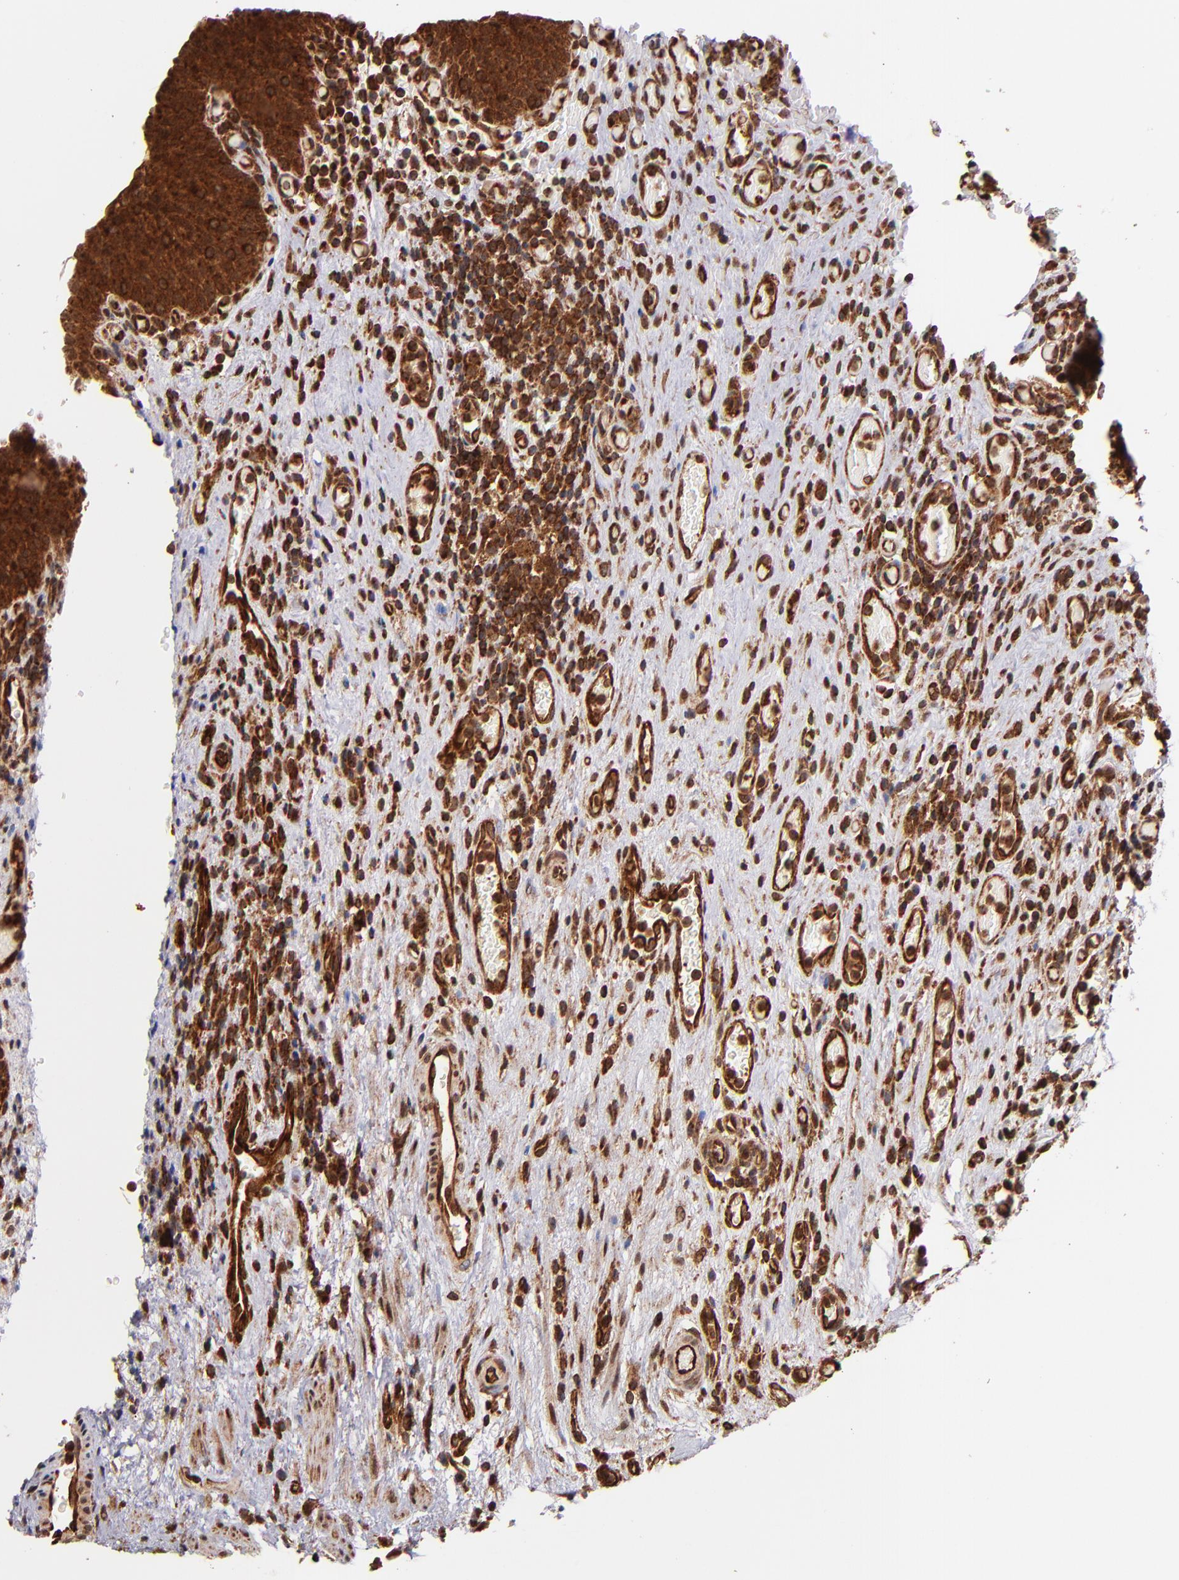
{"staining": {"intensity": "strong", "quantity": ">75%", "location": "cytoplasmic/membranous,nuclear"}, "tissue": "urinary bladder", "cell_type": "Urothelial cells", "image_type": "normal", "snomed": [{"axis": "morphology", "description": "Normal tissue, NOS"}, {"axis": "morphology", "description": "Urothelial carcinoma, High grade"}, {"axis": "topography", "description": "Urinary bladder"}], "caption": "An immunohistochemistry (IHC) micrograph of benign tissue is shown. Protein staining in brown shows strong cytoplasmic/membranous,nuclear positivity in urinary bladder within urothelial cells. Nuclei are stained in blue.", "gene": "STX8", "patient": {"sex": "male", "age": 51}}